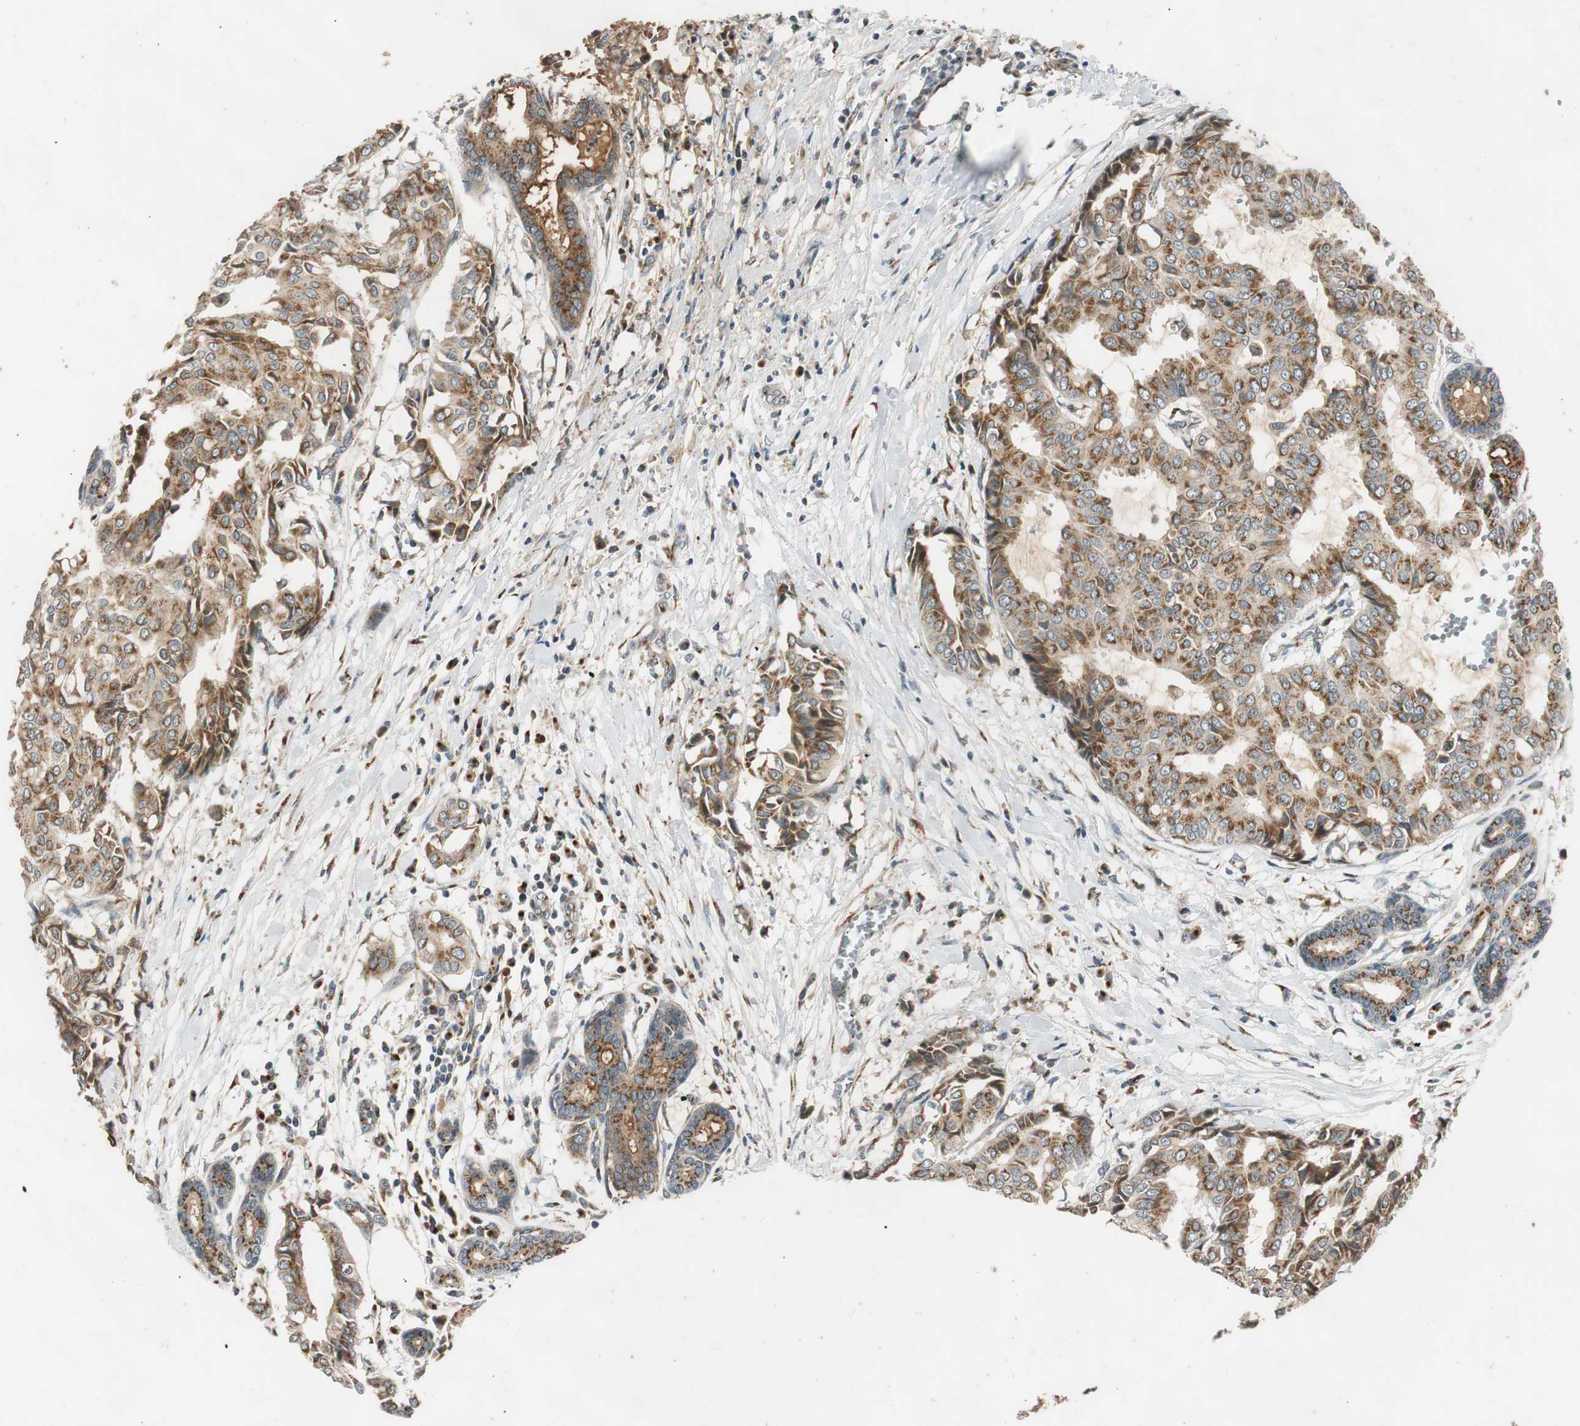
{"staining": {"intensity": "weak", "quantity": ">75%", "location": "cytoplasmic/membranous"}, "tissue": "head and neck cancer", "cell_type": "Tumor cells", "image_type": "cancer", "snomed": [{"axis": "morphology", "description": "Adenocarcinoma, NOS"}, {"axis": "topography", "description": "Salivary gland"}, {"axis": "topography", "description": "Head-Neck"}], "caption": "Weak cytoplasmic/membranous expression for a protein is appreciated in approximately >75% of tumor cells of head and neck cancer (adenocarcinoma) using immunohistochemistry (IHC).", "gene": "NEO1", "patient": {"sex": "female", "age": 59}}